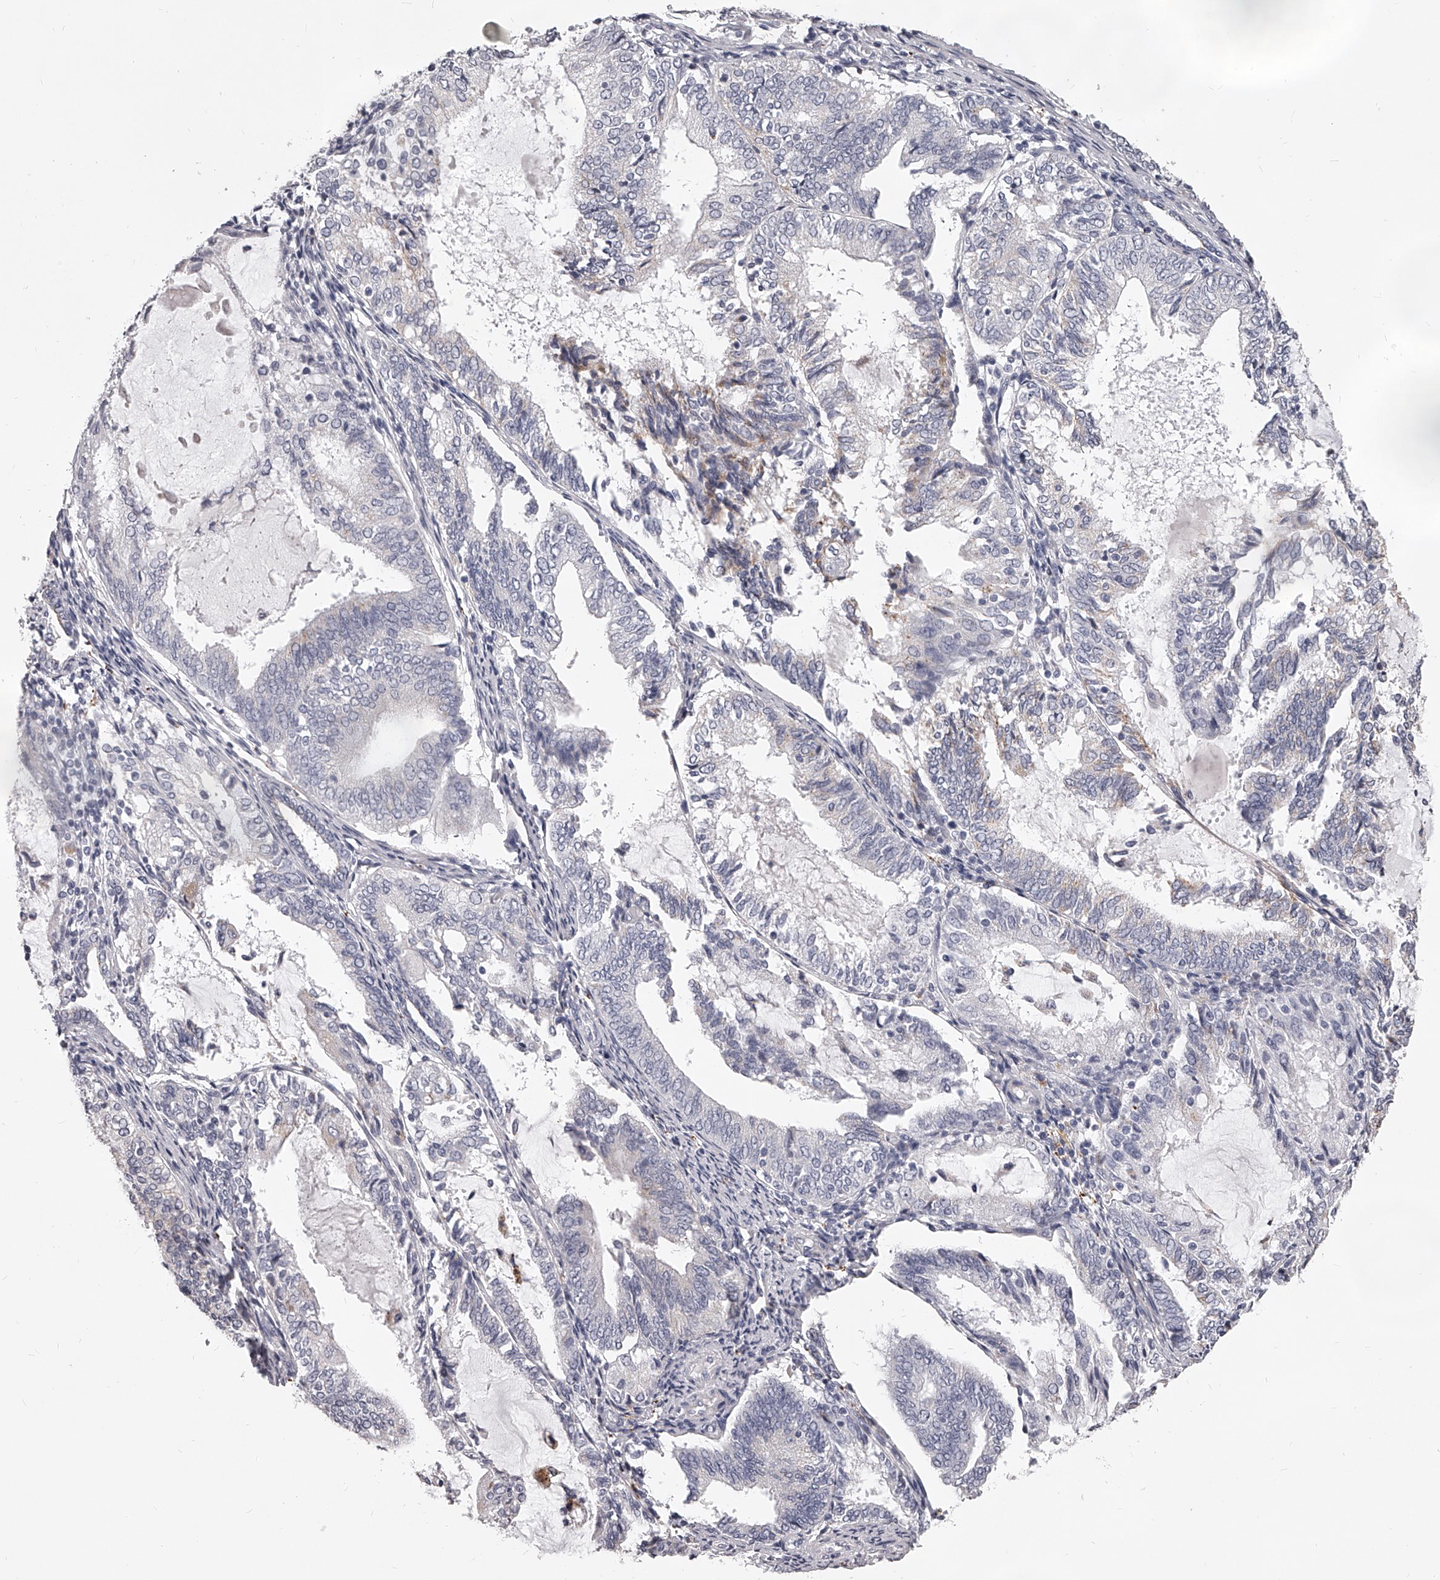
{"staining": {"intensity": "negative", "quantity": "none", "location": "none"}, "tissue": "endometrial cancer", "cell_type": "Tumor cells", "image_type": "cancer", "snomed": [{"axis": "morphology", "description": "Adenocarcinoma, NOS"}, {"axis": "topography", "description": "Endometrium"}], "caption": "High magnification brightfield microscopy of adenocarcinoma (endometrial) stained with DAB (brown) and counterstained with hematoxylin (blue): tumor cells show no significant positivity.", "gene": "DMRT1", "patient": {"sex": "female", "age": 81}}